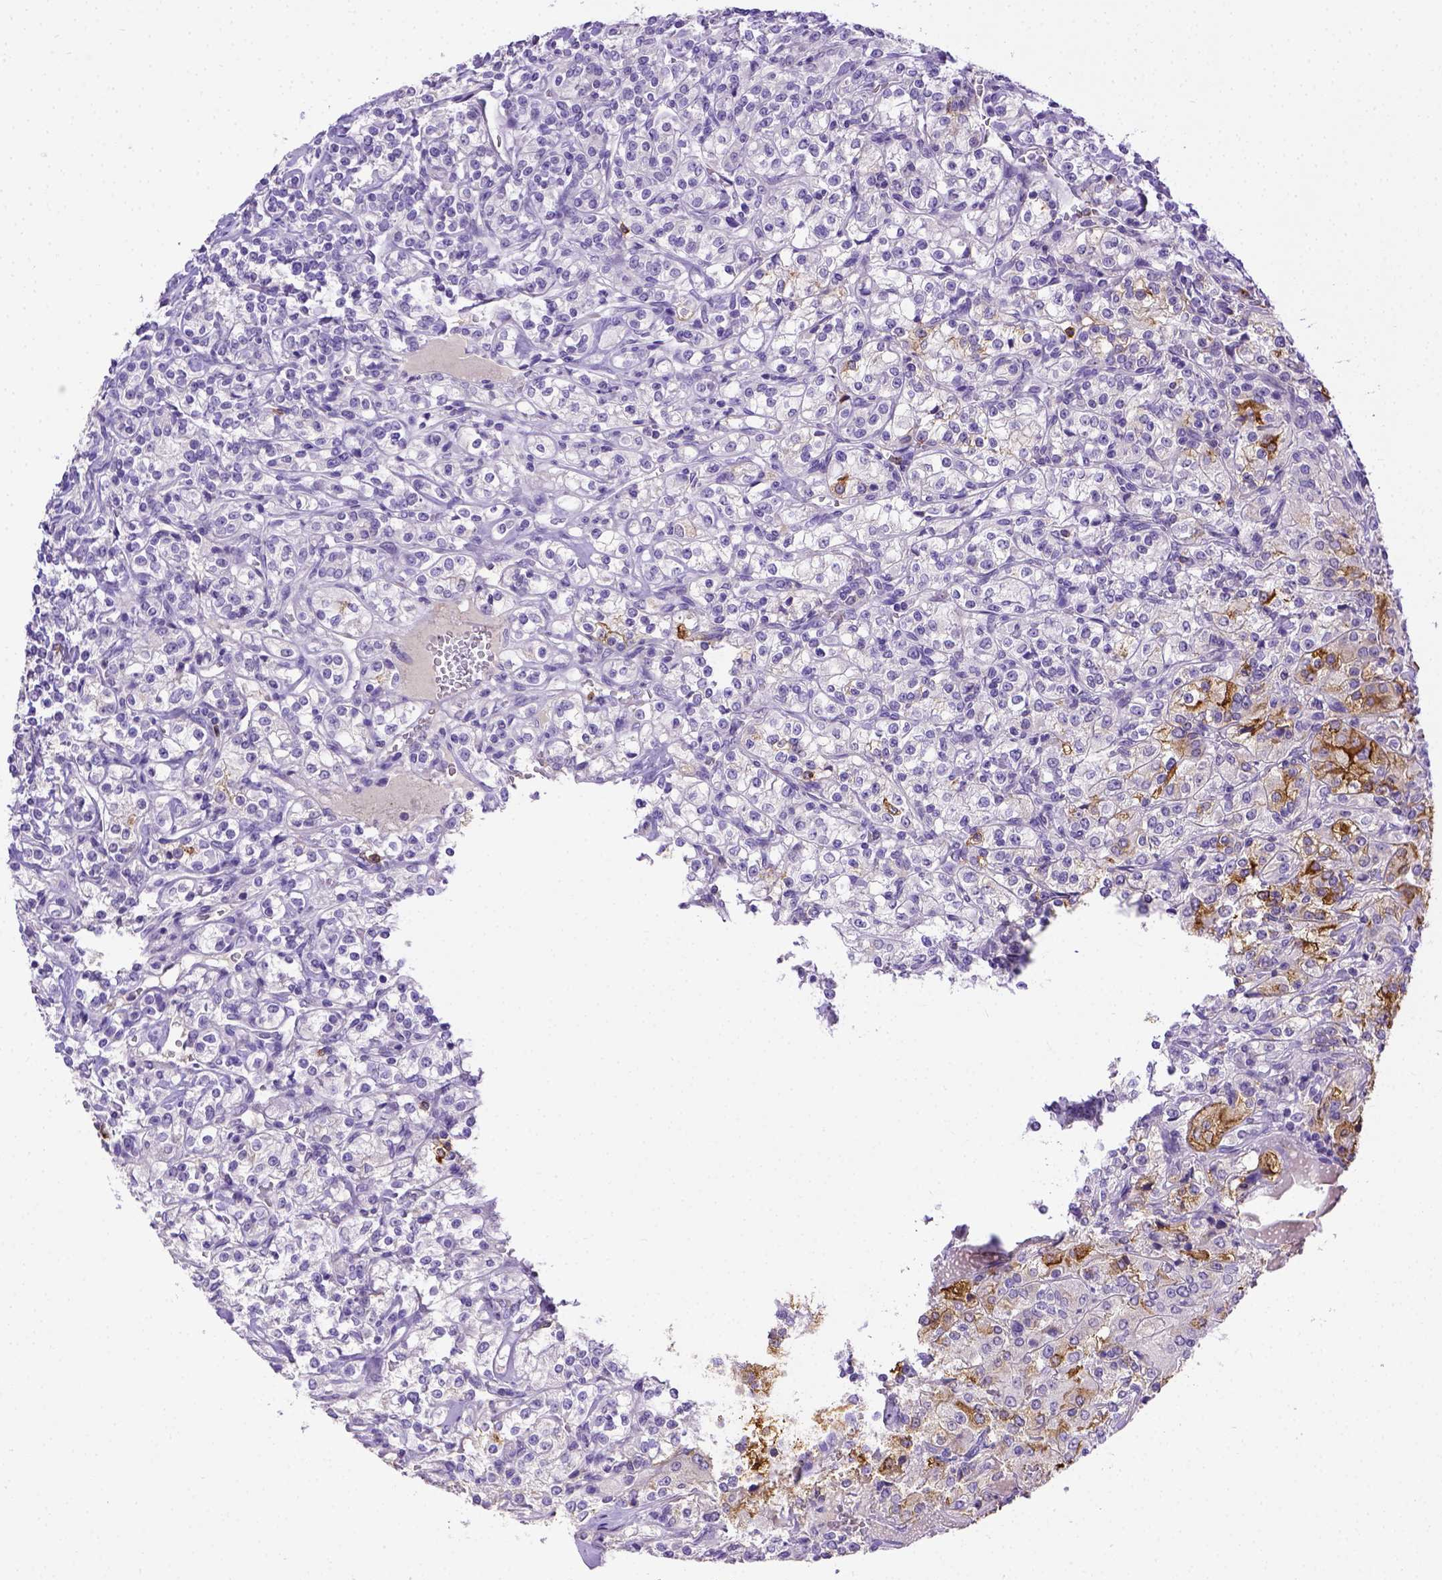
{"staining": {"intensity": "moderate", "quantity": "<25%", "location": "cytoplasmic/membranous"}, "tissue": "renal cancer", "cell_type": "Tumor cells", "image_type": "cancer", "snomed": [{"axis": "morphology", "description": "Adenocarcinoma, NOS"}, {"axis": "topography", "description": "Kidney"}], "caption": "Renal cancer tissue shows moderate cytoplasmic/membranous staining in about <25% of tumor cells, visualized by immunohistochemistry.", "gene": "B3GAT1", "patient": {"sex": "male", "age": 77}}